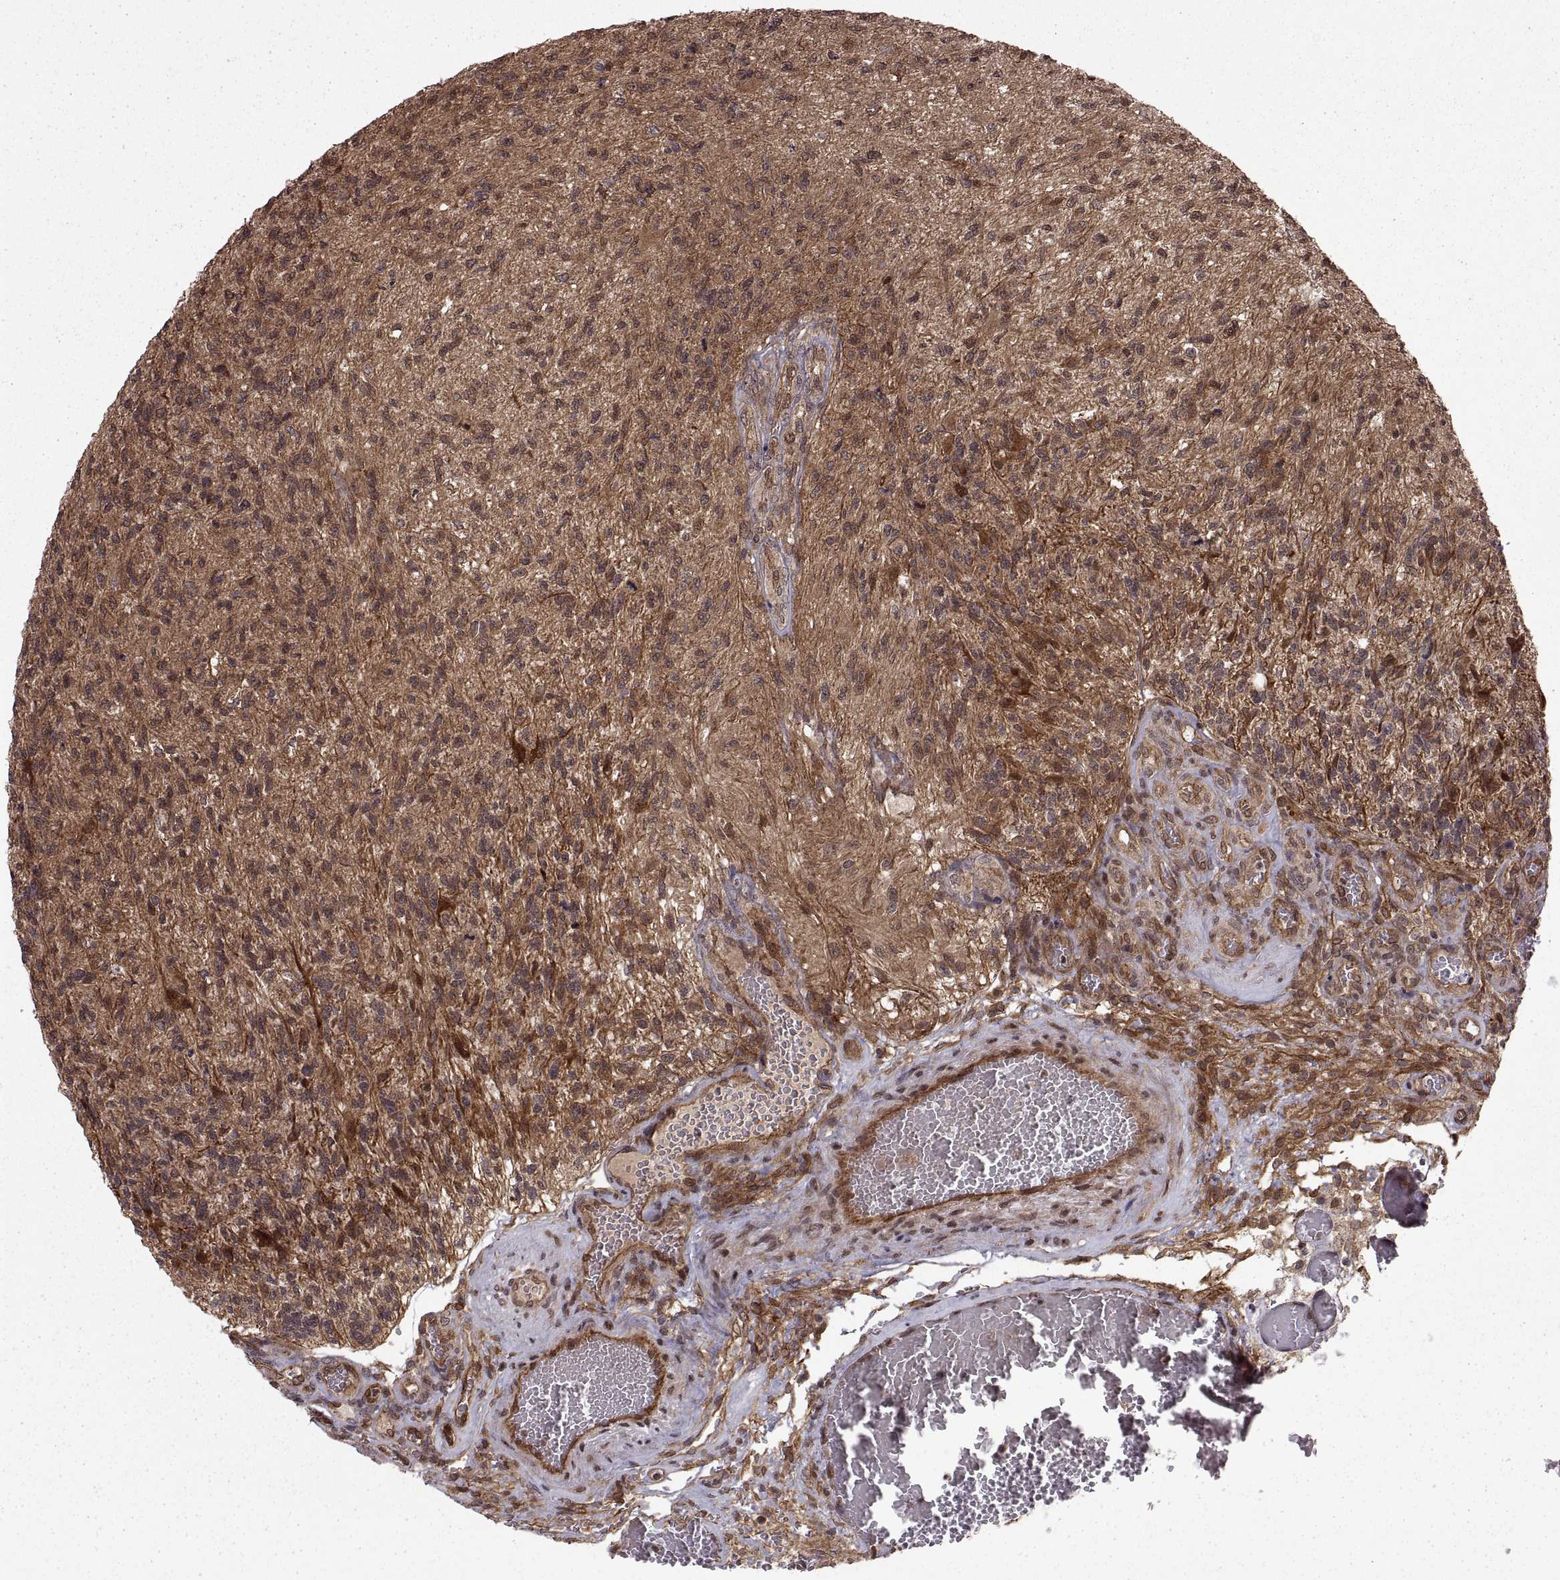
{"staining": {"intensity": "strong", "quantity": ">75%", "location": "cytoplasmic/membranous"}, "tissue": "glioma", "cell_type": "Tumor cells", "image_type": "cancer", "snomed": [{"axis": "morphology", "description": "Glioma, malignant, High grade"}, {"axis": "topography", "description": "Brain"}], "caption": "Protein staining by IHC demonstrates strong cytoplasmic/membranous positivity in about >75% of tumor cells in glioma. Immunohistochemistry (ihc) stains the protein of interest in brown and the nuclei are stained blue.", "gene": "DEDD", "patient": {"sex": "male", "age": 56}}